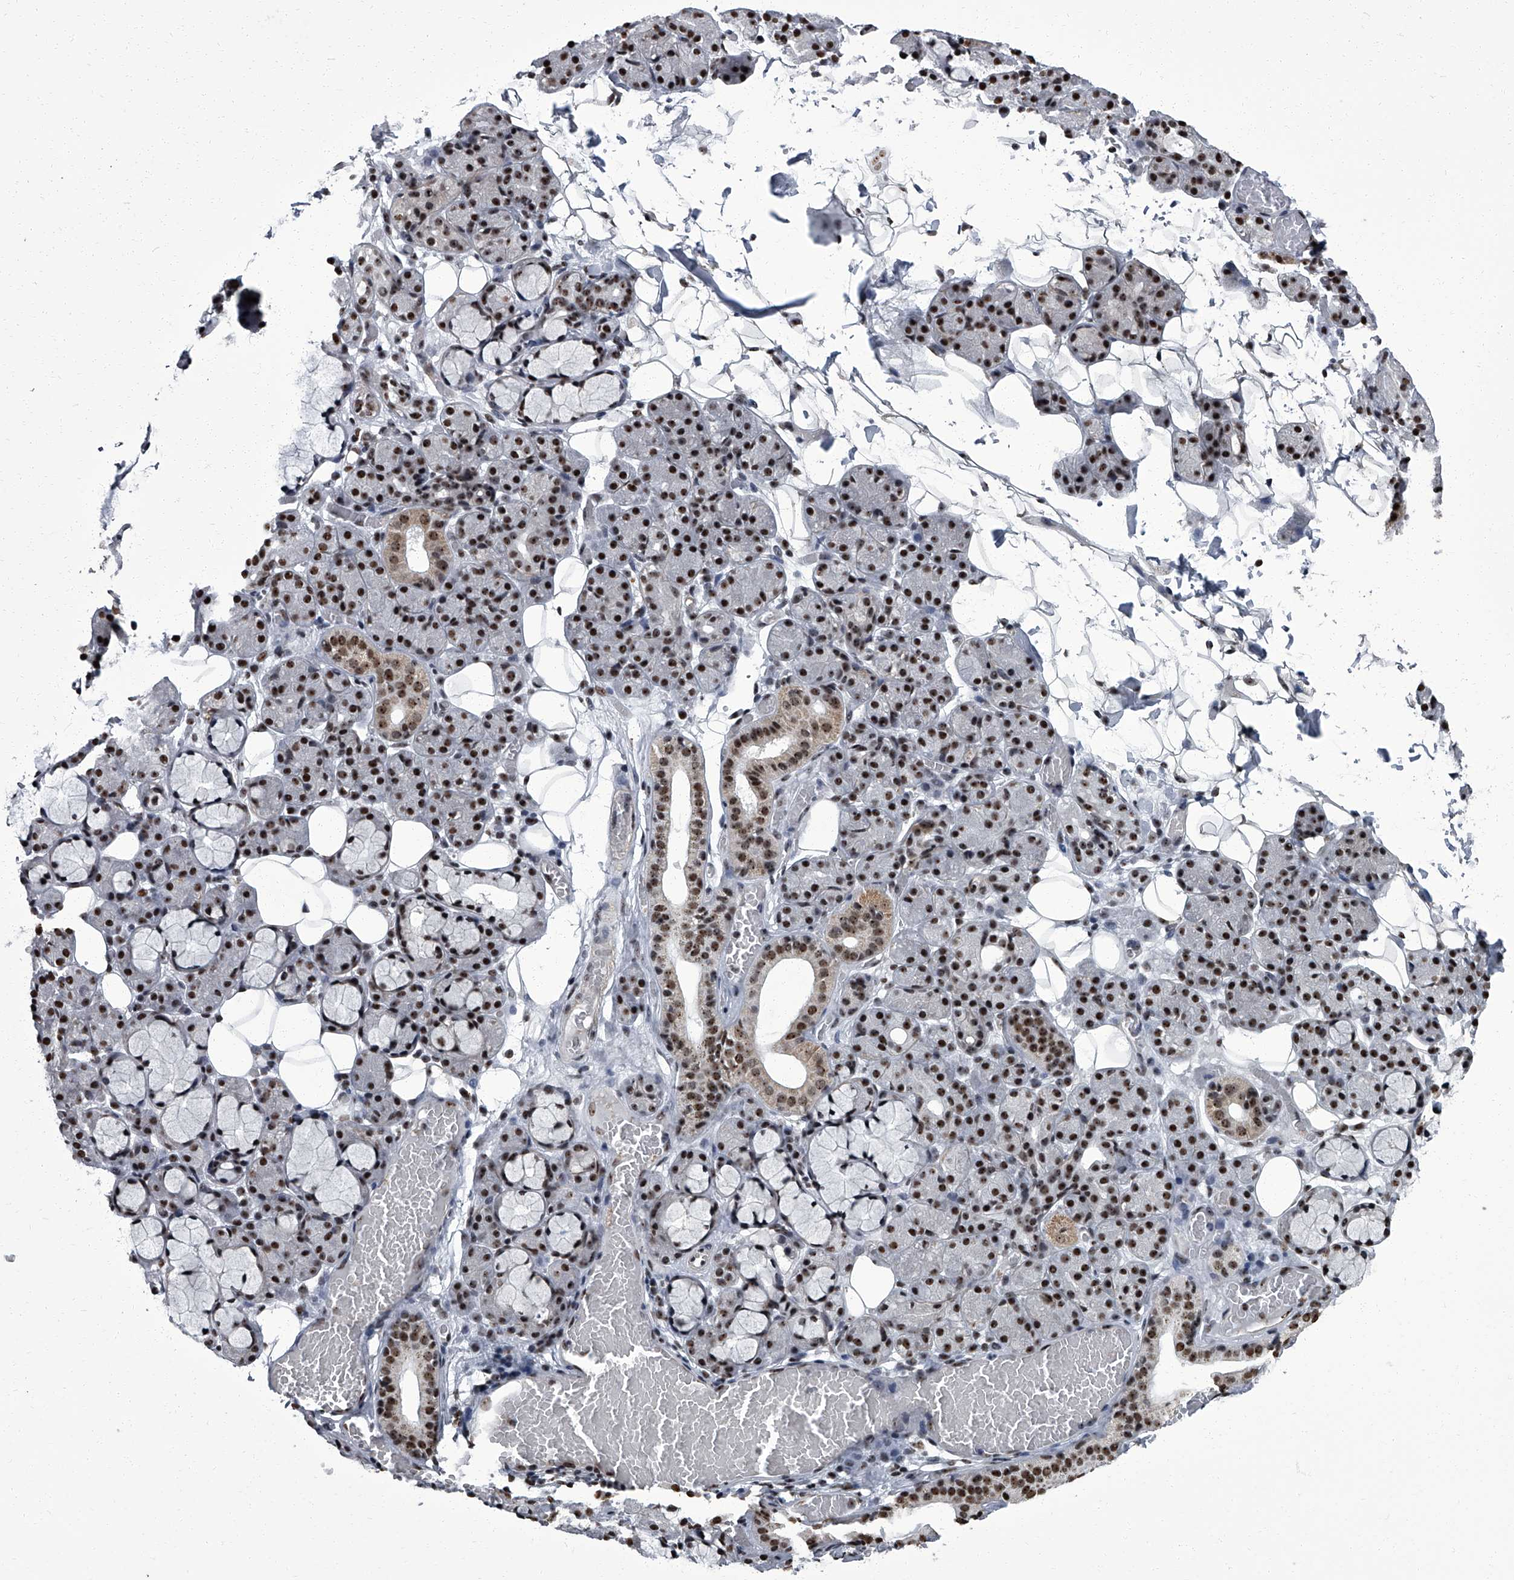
{"staining": {"intensity": "strong", "quantity": ">75%", "location": "nuclear"}, "tissue": "salivary gland", "cell_type": "Glandular cells", "image_type": "normal", "snomed": [{"axis": "morphology", "description": "Normal tissue, NOS"}, {"axis": "topography", "description": "Salivary gland"}], "caption": "Human salivary gland stained for a protein (brown) shows strong nuclear positive staining in about >75% of glandular cells.", "gene": "ZNF518B", "patient": {"sex": "male", "age": 63}}